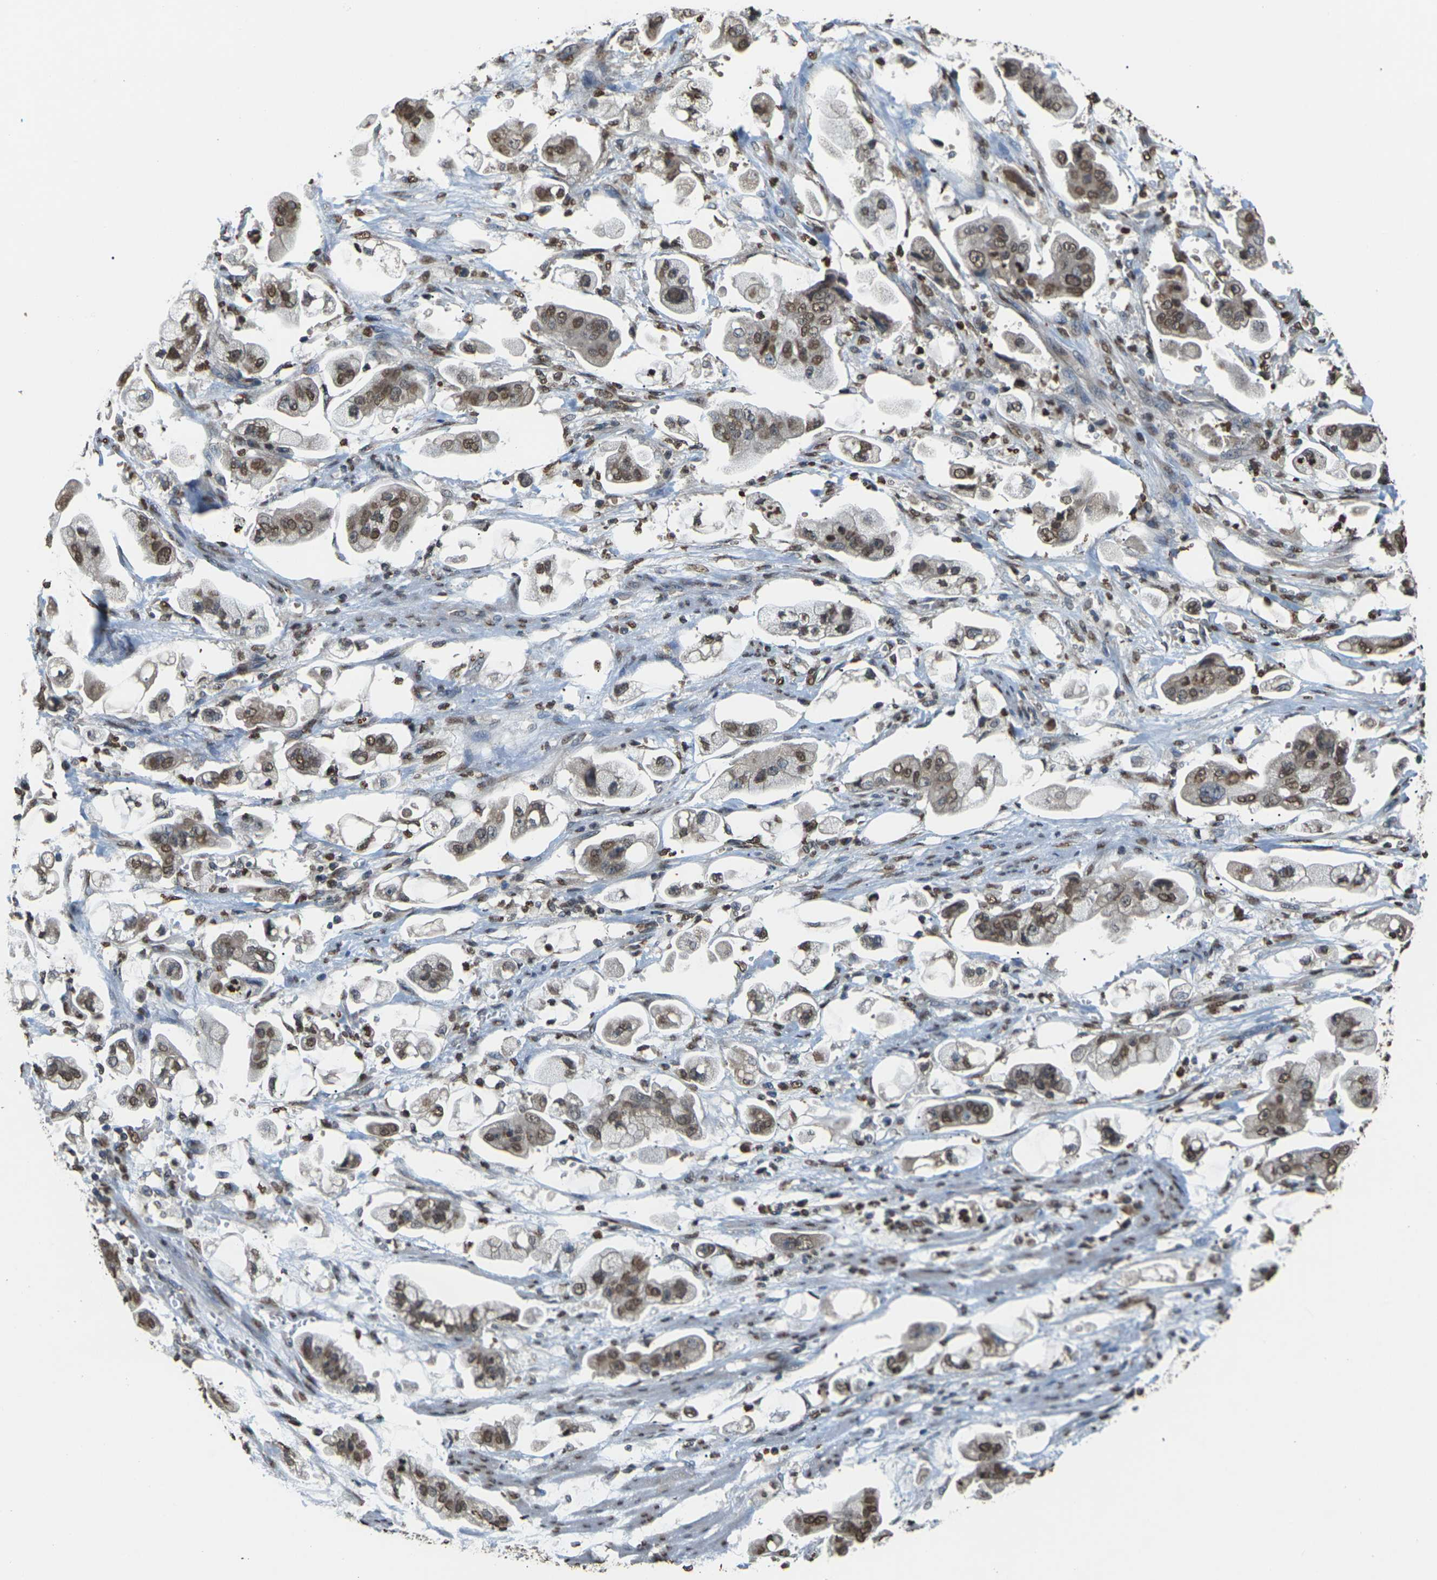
{"staining": {"intensity": "moderate", "quantity": ">75%", "location": "nuclear"}, "tissue": "stomach cancer", "cell_type": "Tumor cells", "image_type": "cancer", "snomed": [{"axis": "morphology", "description": "Adenocarcinoma, NOS"}, {"axis": "topography", "description": "Stomach"}], "caption": "The micrograph reveals a brown stain indicating the presence of a protein in the nuclear of tumor cells in stomach cancer (adenocarcinoma). Immunohistochemistry stains the protein of interest in brown and the nuclei are stained blue.", "gene": "EMSY", "patient": {"sex": "male", "age": 62}}